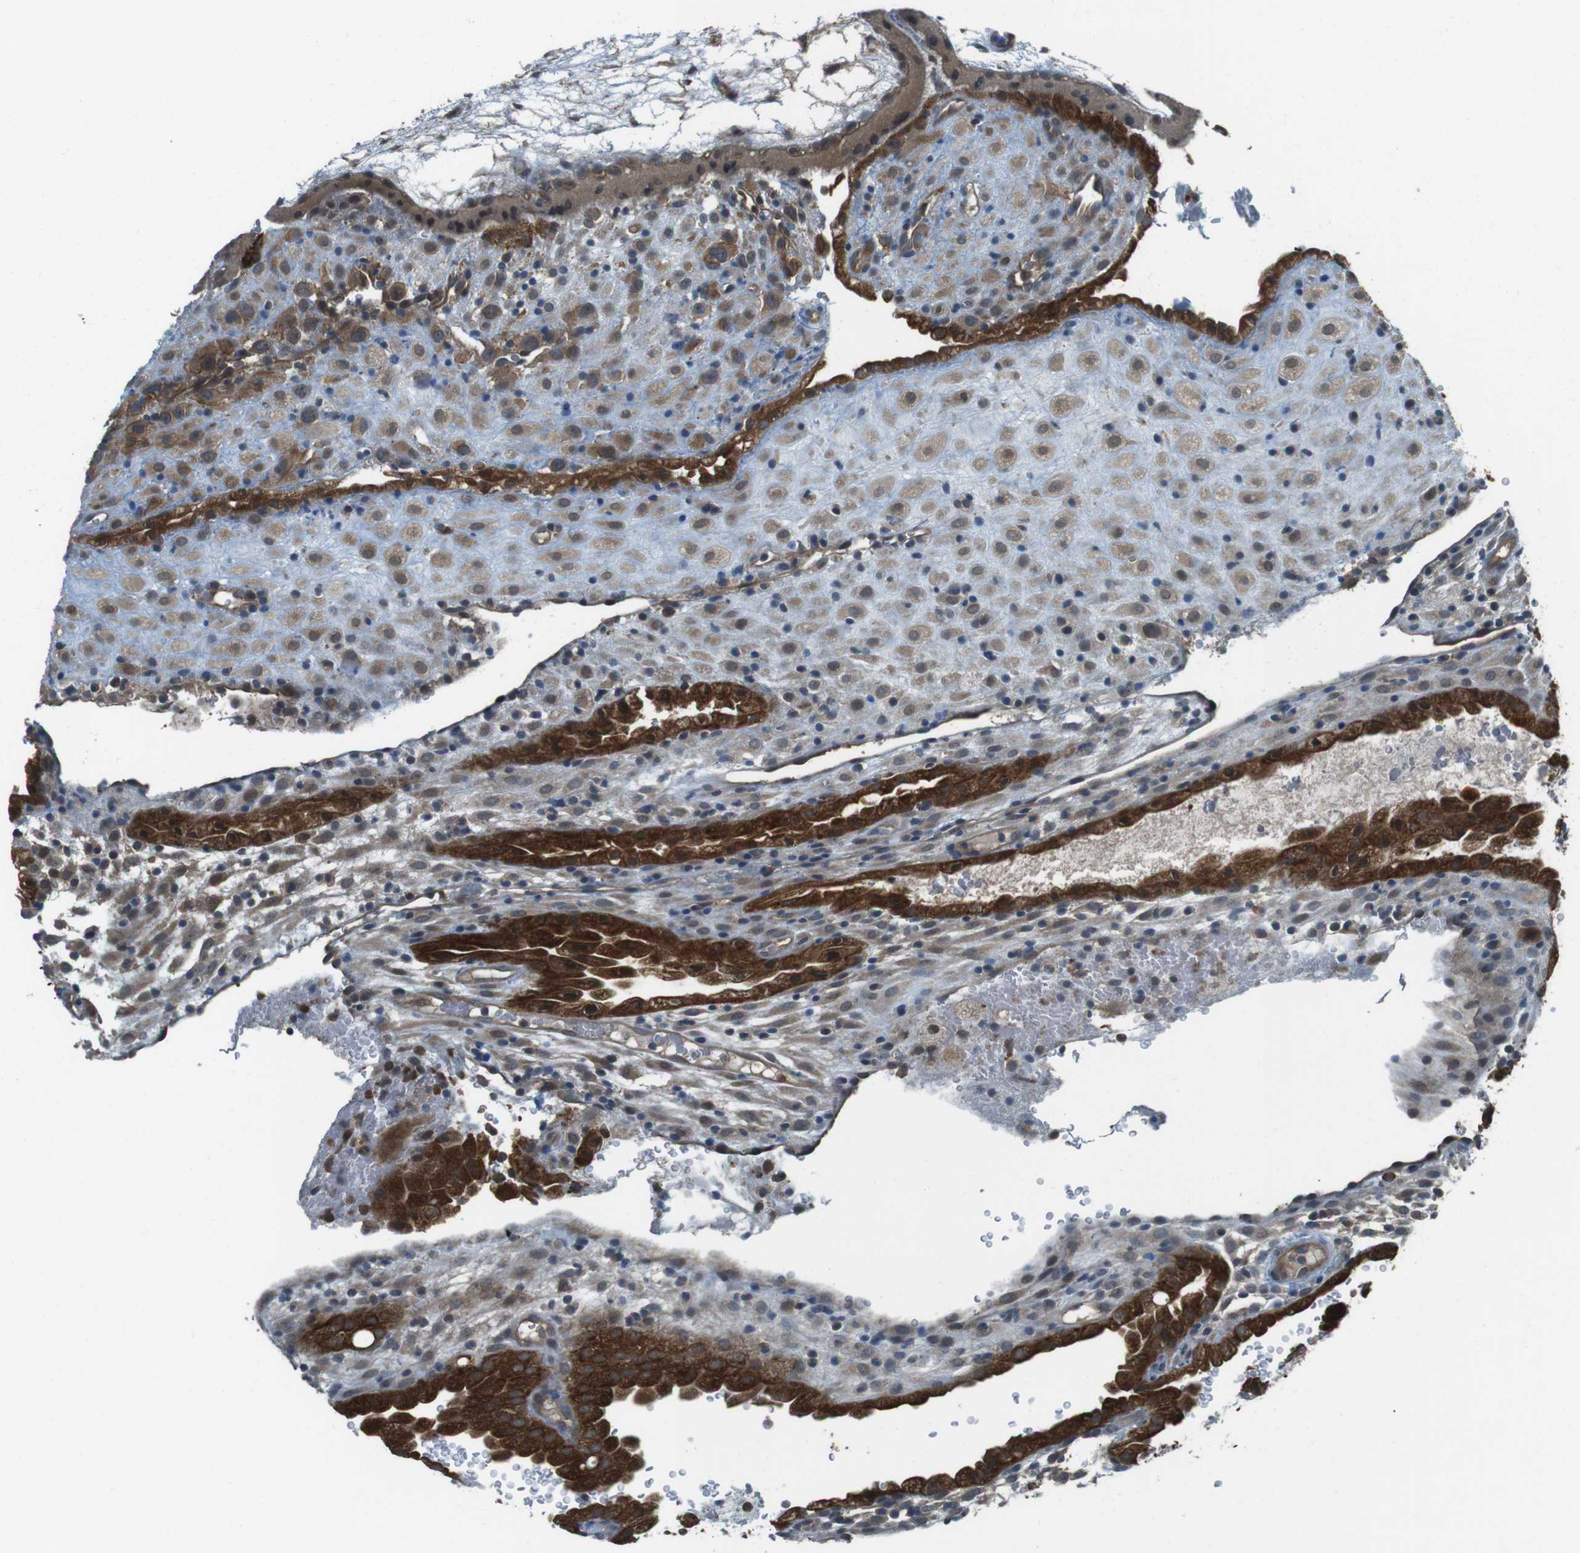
{"staining": {"intensity": "moderate", "quantity": ">75%", "location": "cytoplasmic/membranous"}, "tissue": "placenta", "cell_type": "Decidual cells", "image_type": "normal", "snomed": [{"axis": "morphology", "description": "Normal tissue, NOS"}, {"axis": "topography", "description": "Placenta"}], "caption": "A brown stain shows moderate cytoplasmic/membranous expression of a protein in decidual cells of benign placenta. (DAB IHC with brightfield microscopy, high magnification).", "gene": "LRRC3B", "patient": {"sex": "female", "age": 19}}